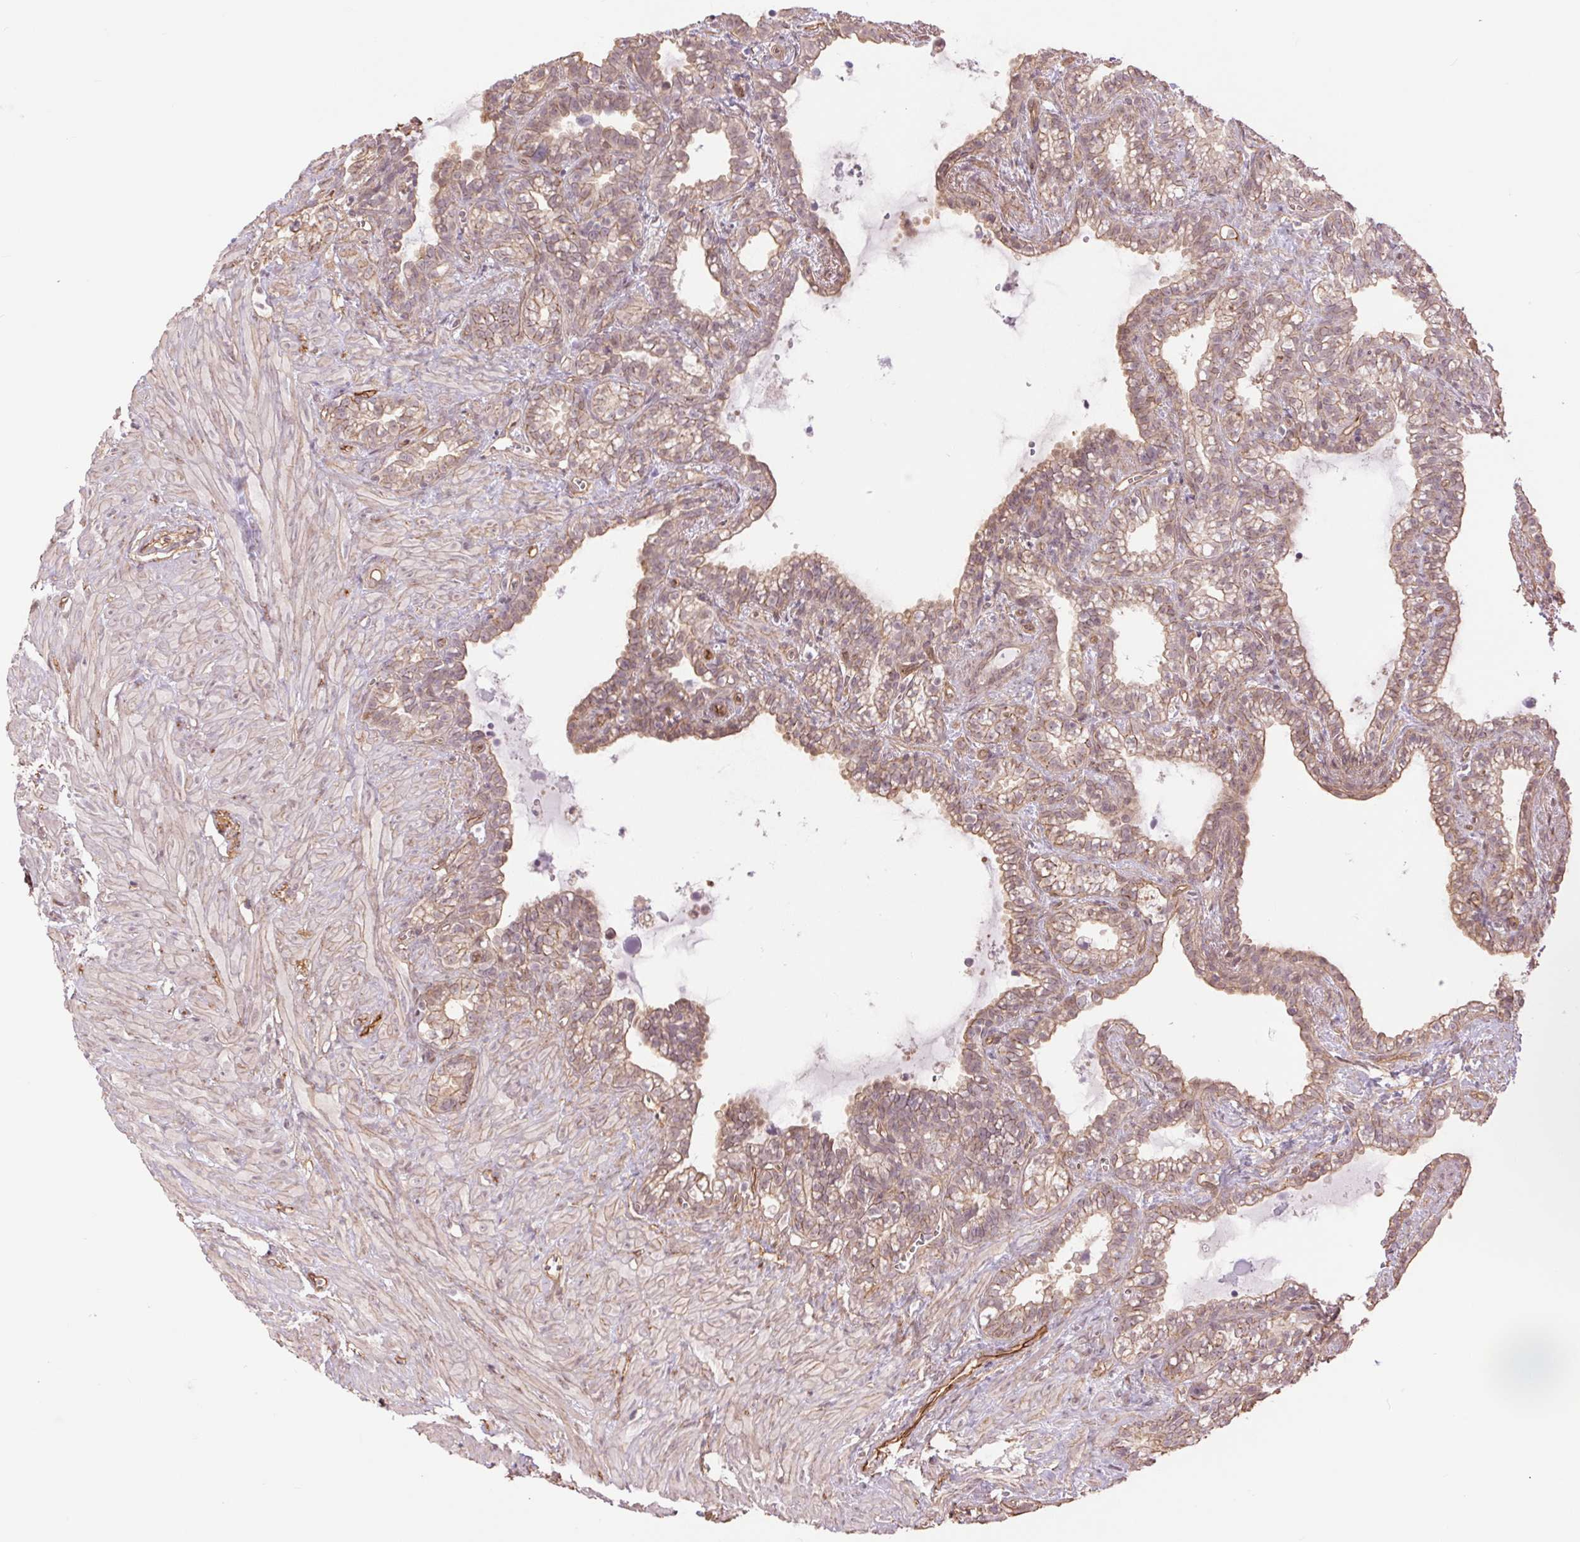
{"staining": {"intensity": "weak", "quantity": "25%-75%", "location": "cytoplasmic/membranous"}, "tissue": "seminal vesicle", "cell_type": "Glandular cells", "image_type": "normal", "snomed": [{"axis": "morphology", "description": "Normal tissue, NOS"}, {"axis": "topography", "description": "Seminal veicle"}], "caption": "This is a photomicrograph of immunohistochemistry (IHC) staining of benign seminal vesicle, which shows weak expression in the cytoplasmic/membranous of glandular cells.", "gene": "PALM", "patient": {"sex": "male", "age": 76}}